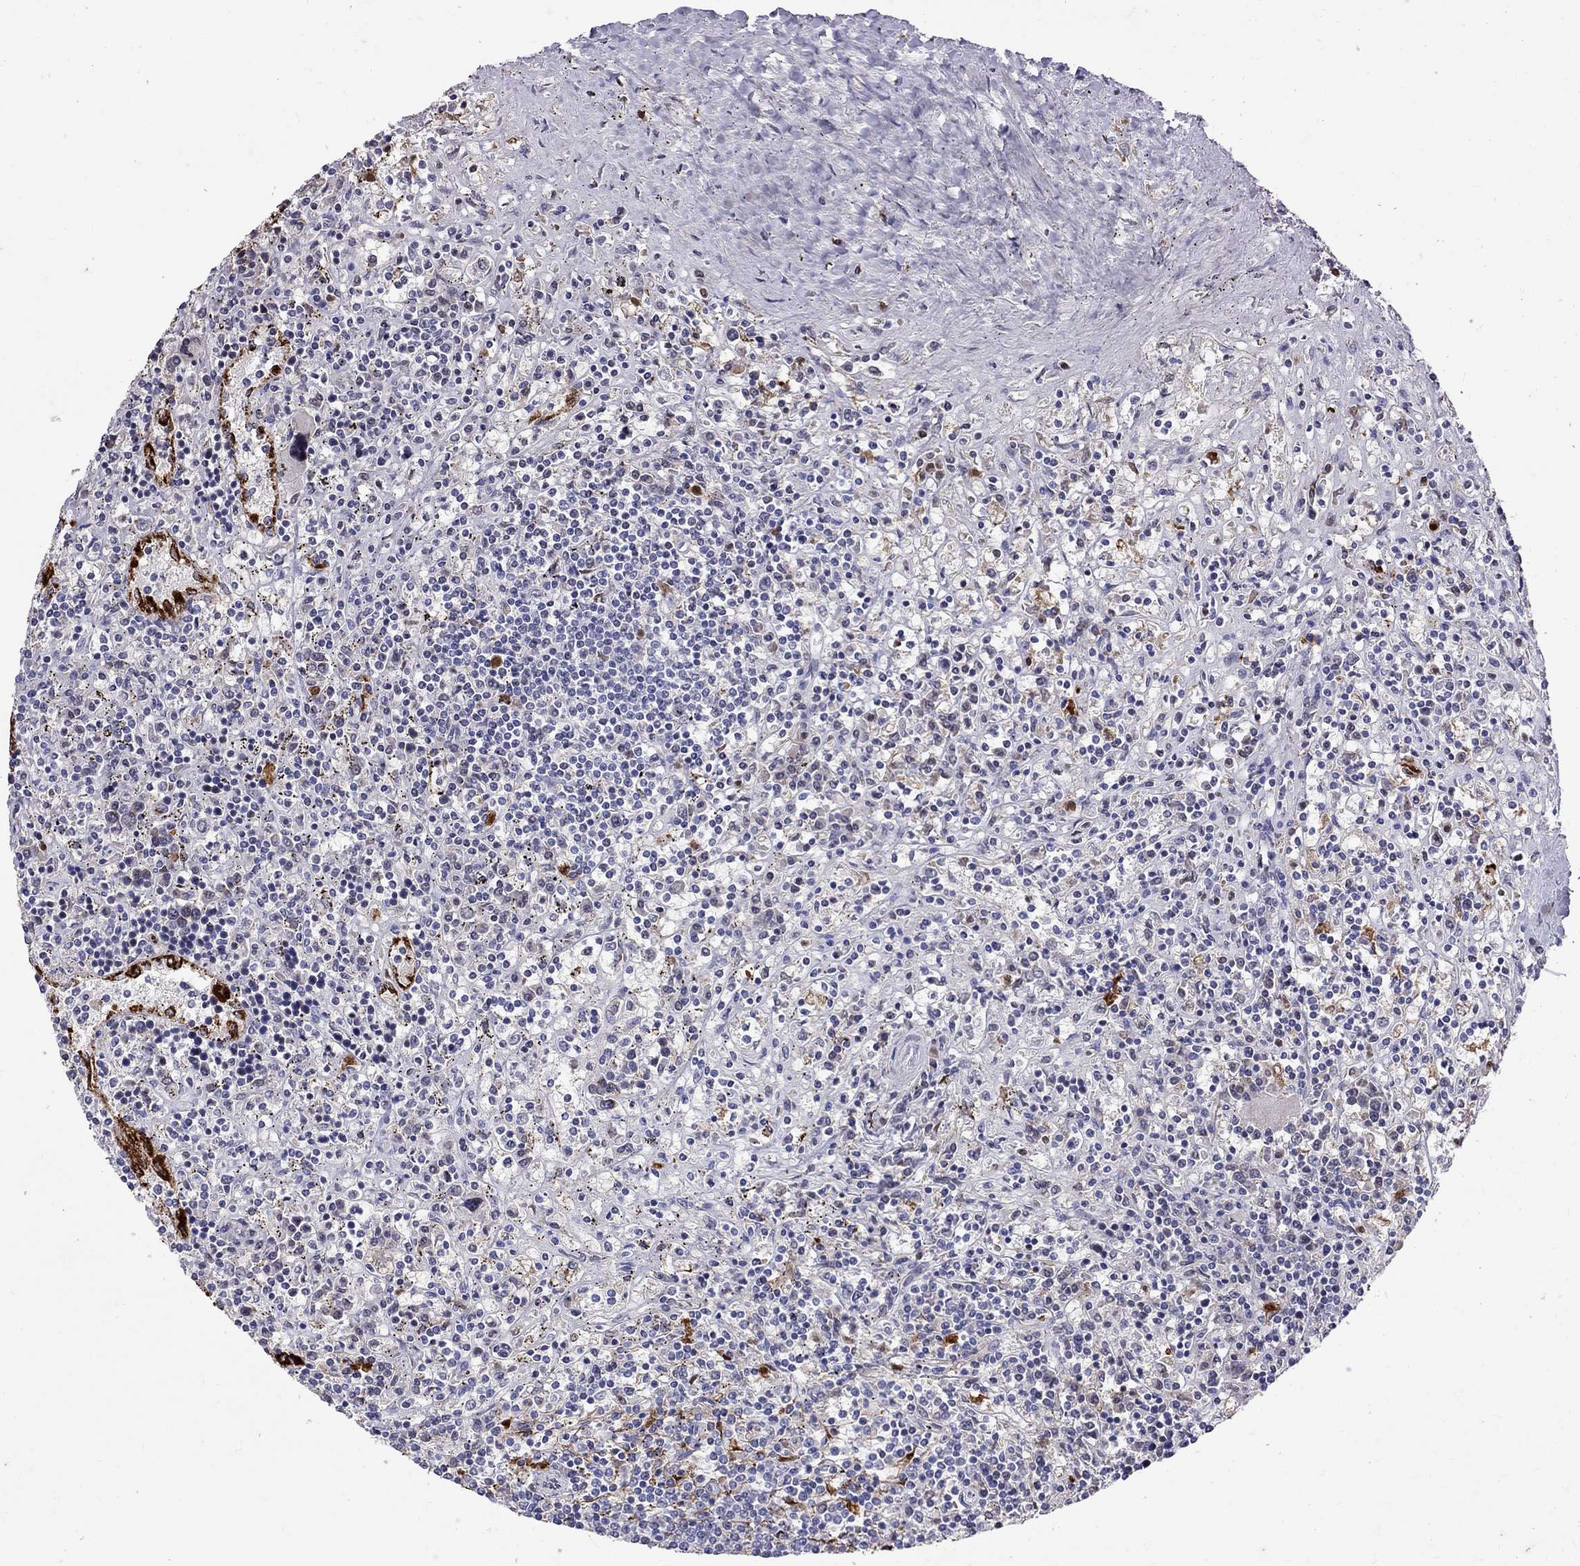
{"staining": {"intensity": "negative", "quantity": "none", "location": "none"}, "tissue": "lymphoma", "cell_type": "Tumor cells", "image_type": "cancer", "snomed": [{"axis": "morphology", "description": "Malignant lymphoma, non-Hodgkin's type, Low grade"}, {"axis": "topography", "description": "Spleen"}], "caption": "Tumor cells are negative for protein expression in human low-grade malignant lymphoma, non-Hodgkin's type. (Brightfield microscopy of DAB IHC at high magnification).", "gene": "SERPINA3", "patient": {"sex": "male", "age": 62}}